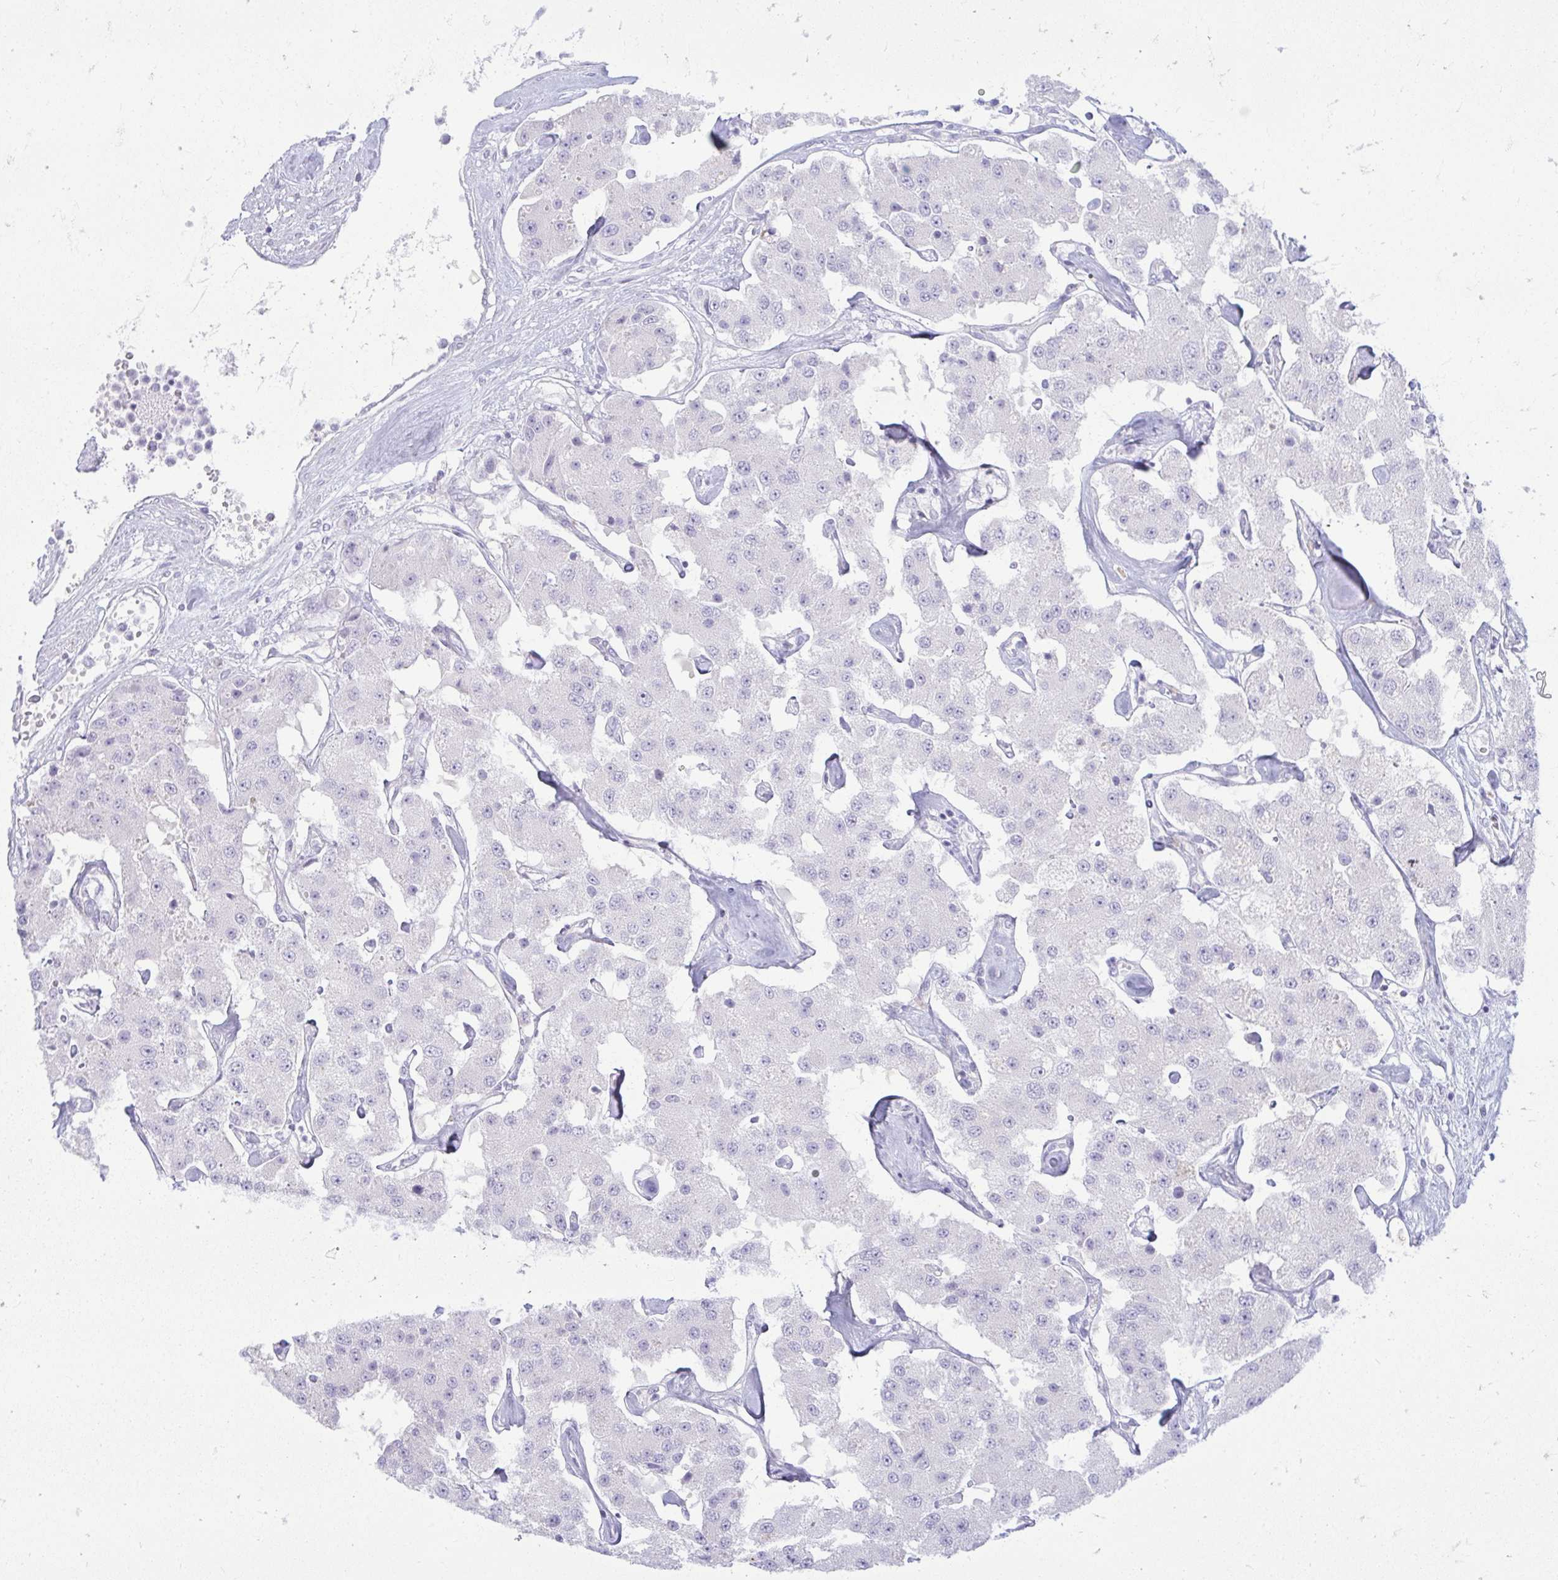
{"staining": {"intensity": "negative", "quantity": "none", "location": "none"}, "tissue": "carcinoid", "cell_type": "Tumor cells", "image_type": "cancer", "snomed": [{"axis": "morphology", "description": "Carcinoid, malignant, NOS"}, {"axis": "topography", "description": "Pancreas"}], "caption": "A photomicrograph of human carcinoid (malignant) is negative for staining in tumor cells.", "gene": "TSPEAR", "patient": {"sex": "male", "age": 41}}